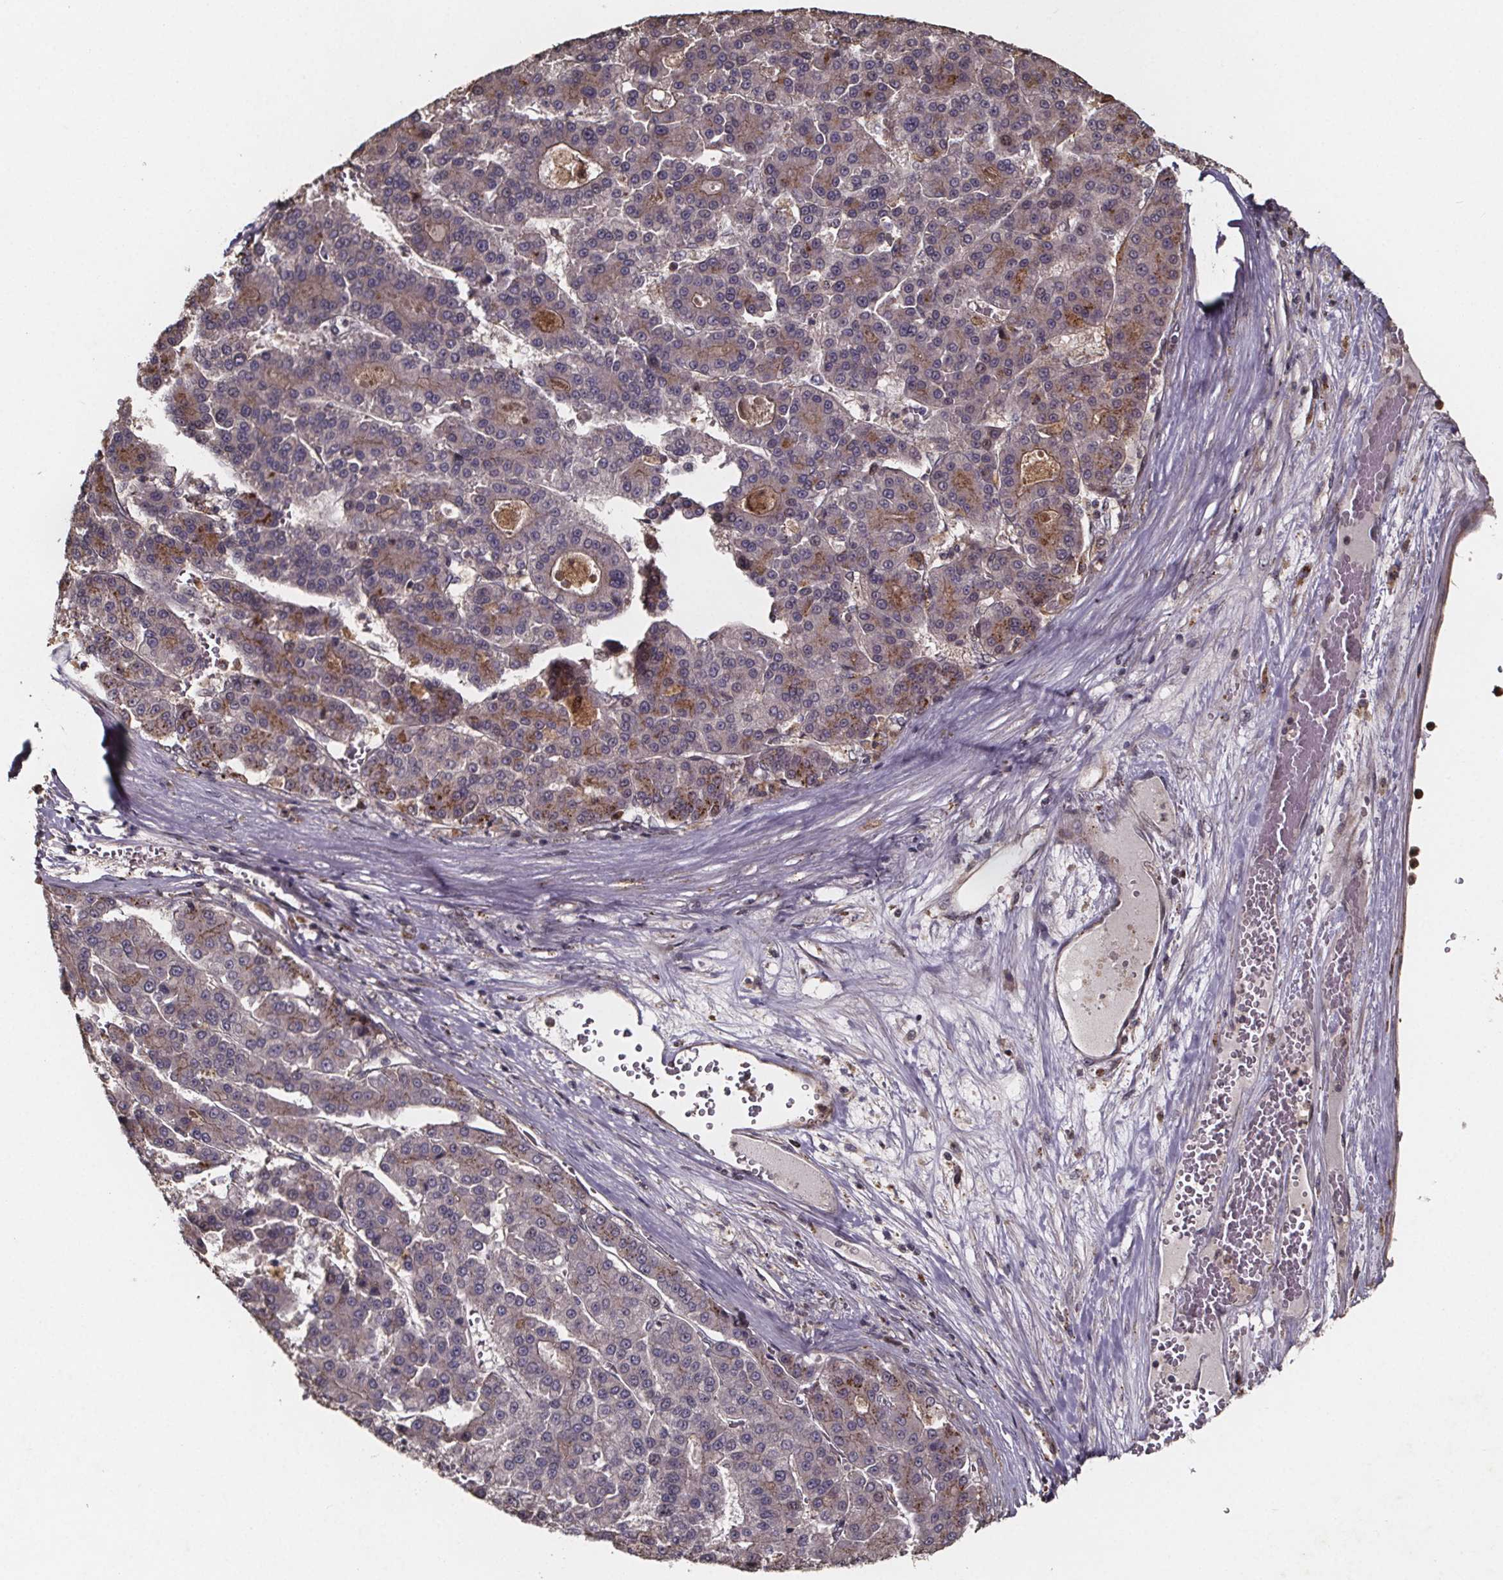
{"staining": {"intensity": "moderate", "quantity": "<25%", "location": "cytoplasmic/membranous"}, "tissue": "liver cancer", "cell_type": "Tumor cells", "image_type": "cancer", "snomed": [{"axis": "morphology", "description": "Carcinoma, Hepatocellular, NOS"}, {"axis": "topography", "description": "Liver"}], "caption": "Protein analysis of liver hepatocellular carcinoma tissue exhibits moderate cytoplasmic/membranous positivity in about <25% of tumor cells. (DAB = brown stain, brightfield microscopy at high magnification).", "gene": "ZNF879", "patient": {"sex": "male", "age": 70}}